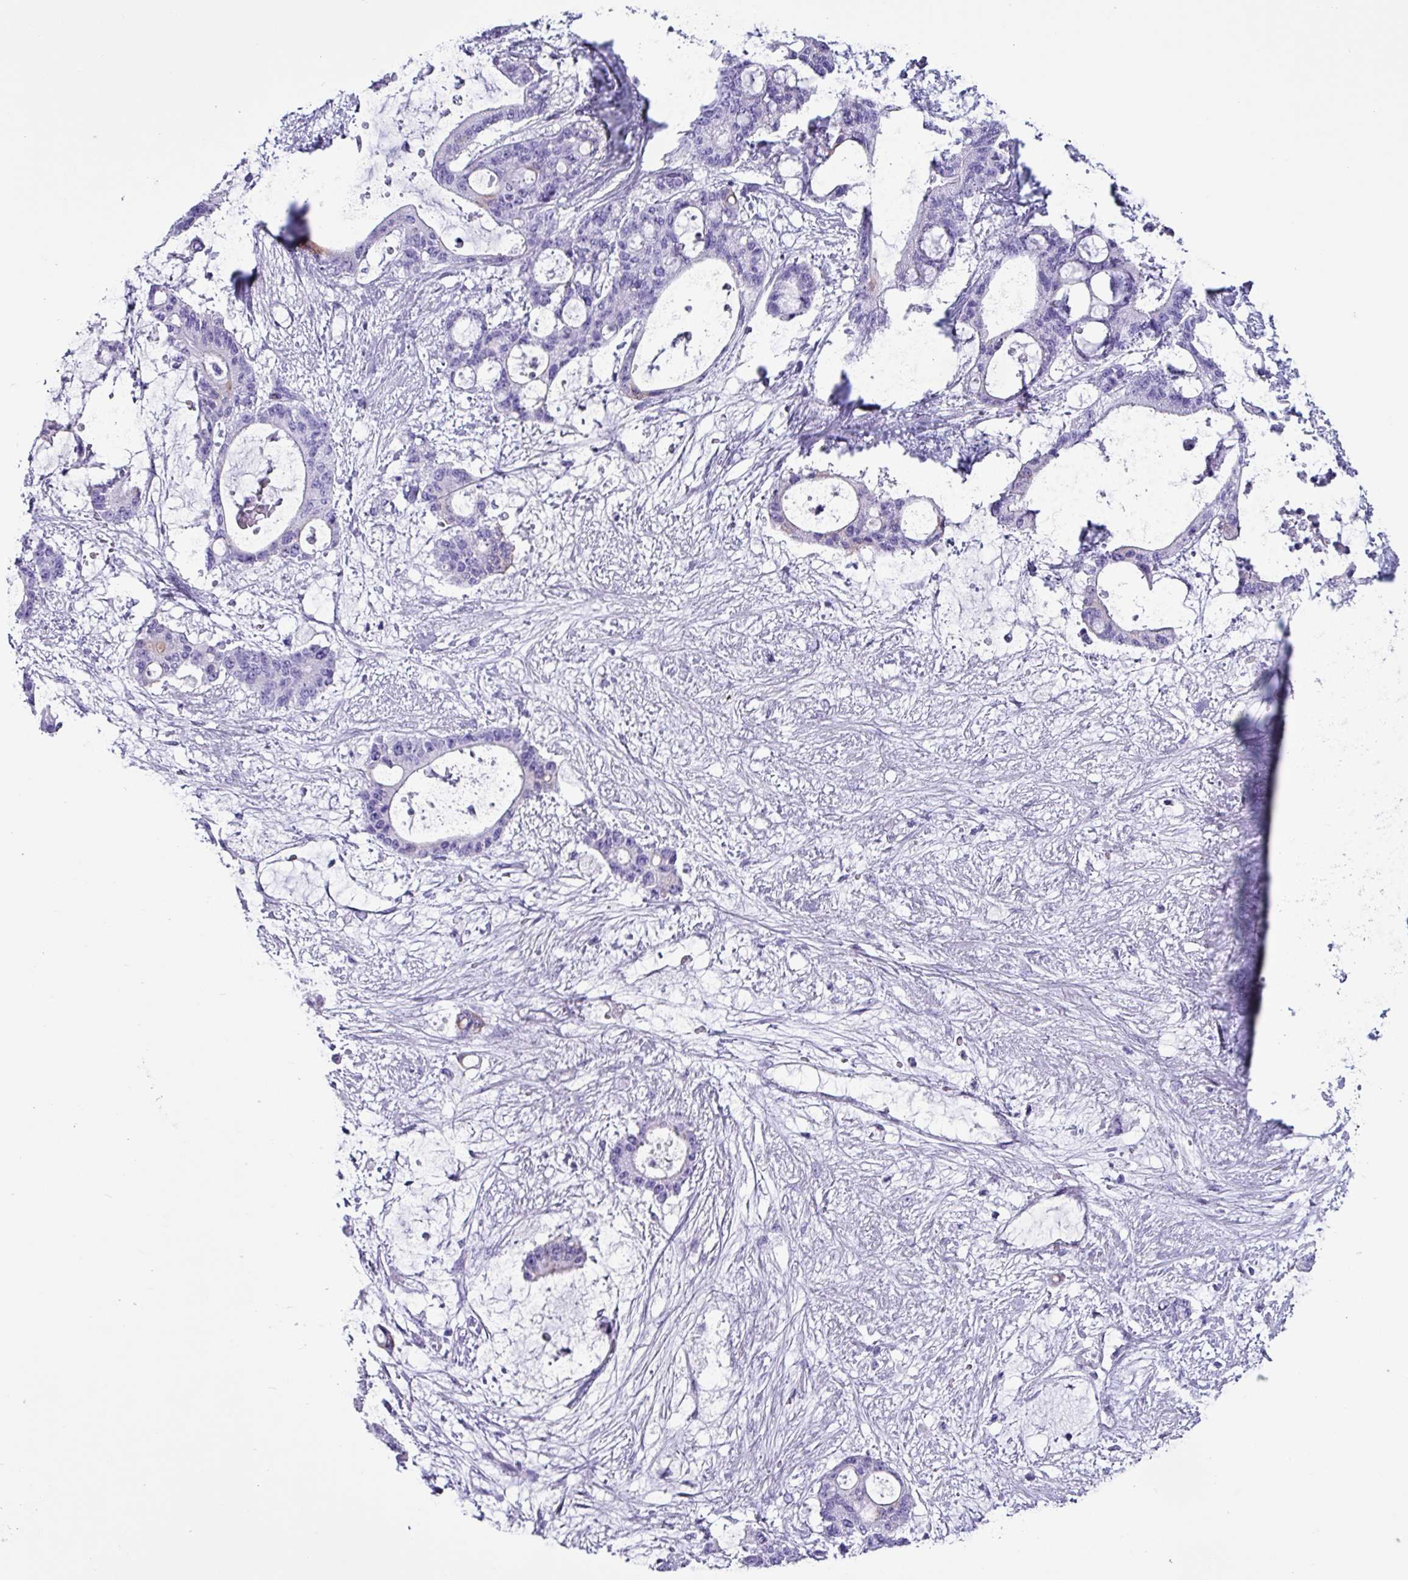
{"staining": {"intensity": "negative", "quantity": "none", "location": "none"}, "tissue": "liver cancer", "cell_type": "Tumor cells", "image_type": "cancer", "snomed": [{"axis": "morphology", "description": "Normal tissue, NOS"}, {"axis": "morphology", "description": "Cholangiocarcinoma"}, {"axis": "topography", "description": "Liver"}, {"axis": "topography", "description": "Peripheral nerve tissue"}], "caption": "High power microscopy micrograph of an immunohistochemistry histopathology image of liver cancer (cholangiocarcinoma), revealing no significant expression in tumor cells.", "gene": "KRT6C", "patient": {"sex": "female", "age": 73}}